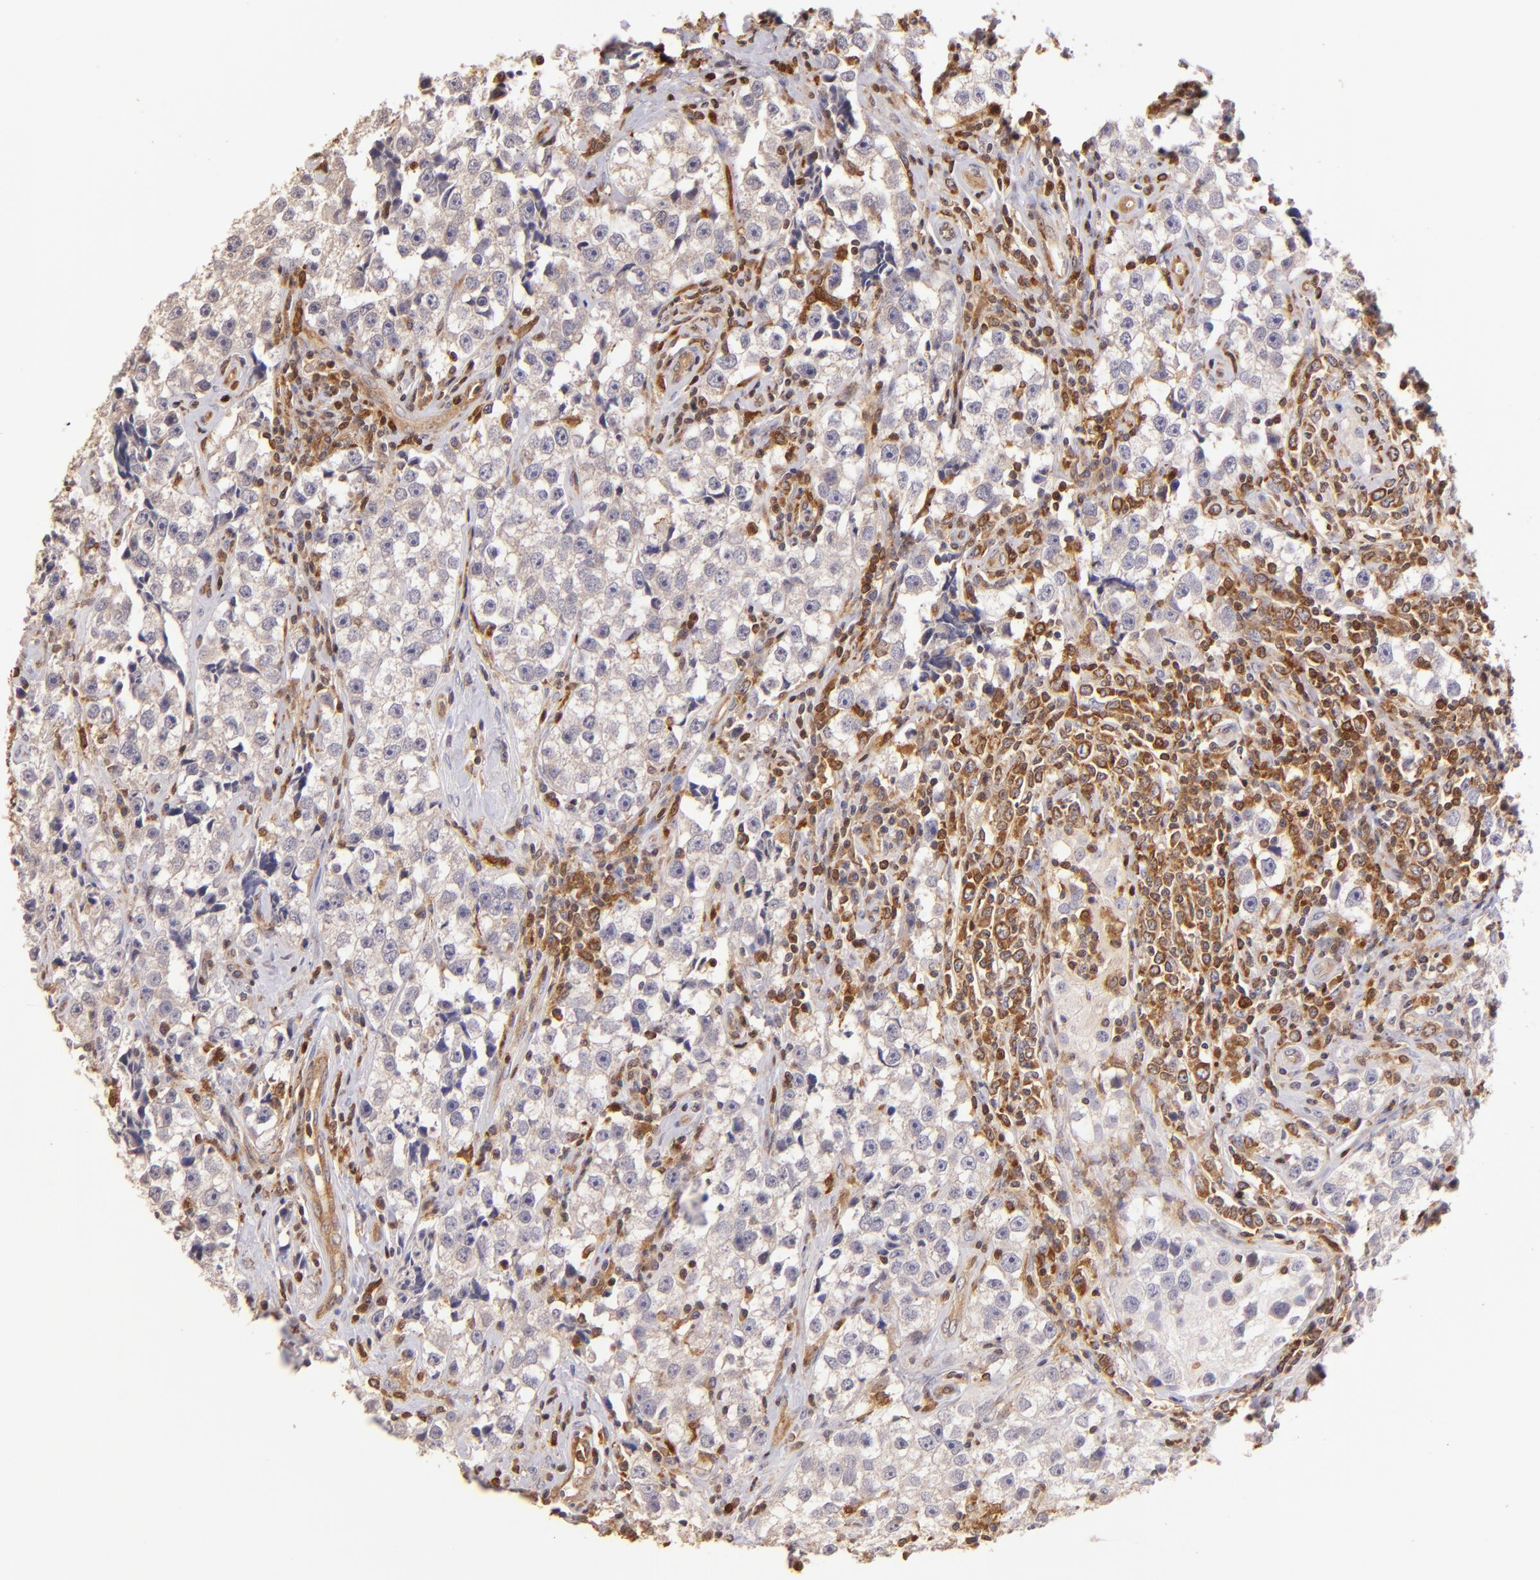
{"staining": {"intensity": "weak", "quantity": "25%-75%", "location": "cytoplasmic/membranous"}, "tissue": "testis cancer", "cell_type": "Tumor cells", "image_type": "cancer", "snomed": [{"axis": "morphology", "description": "Seminoma, NOS"}, {"axis": "topography", "description": "Testis"}], "caption": "Tumor cells reveal weak cytoplasmic/membranous positivity in about 25%-75% of cells in seminoma (testis). (Stains: DAB in brown, nuclei in blue, Microscopy: brightfield microscopy at high magnification).", "gene": "BTK", "patient": {"sex": "male", "age": 32}}